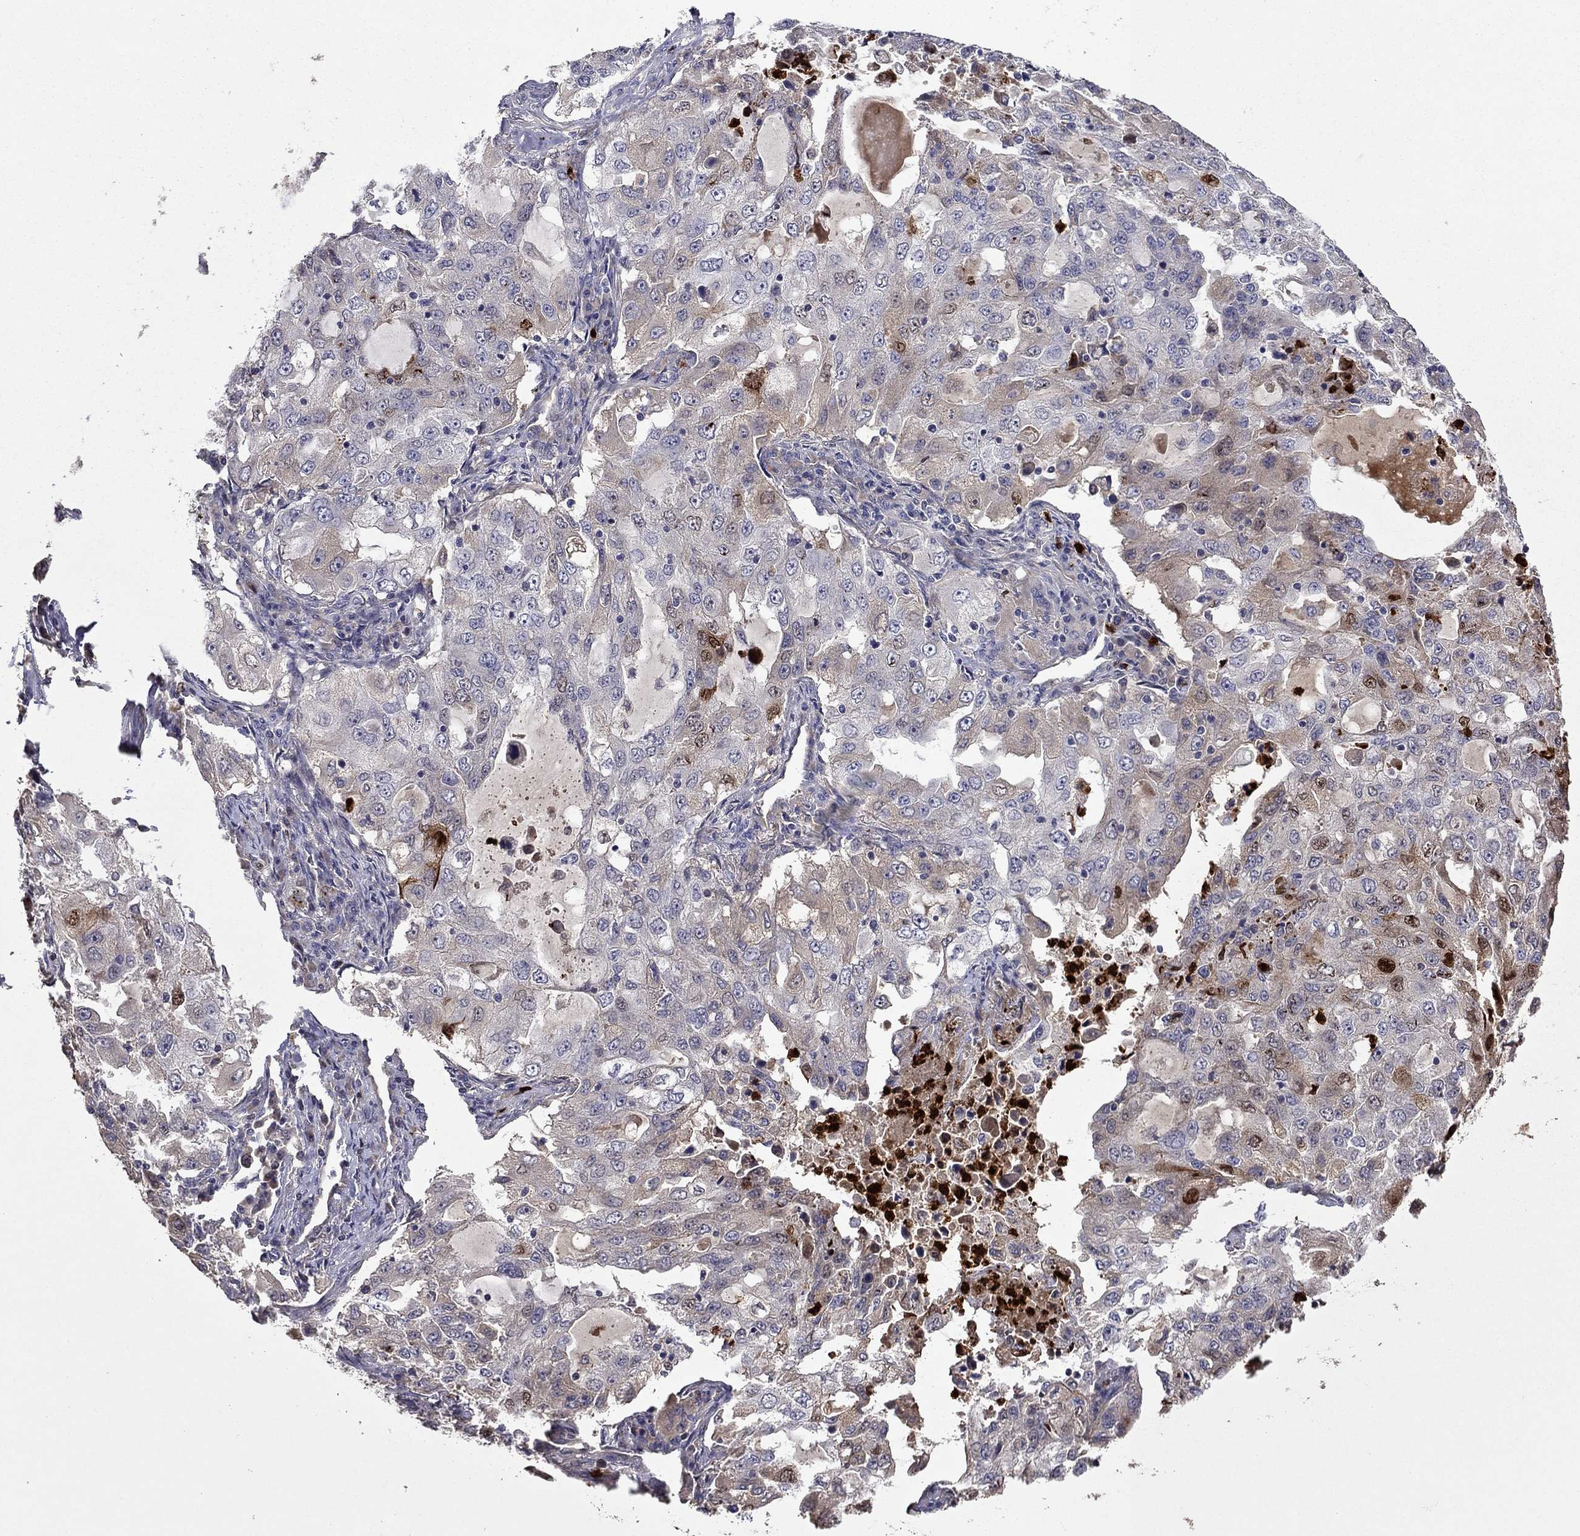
{"staining": {"intensity": "weak", "quantity": "<25%", "location": "cytoplasmic/membranous"}, "tissue": "lung cancer", "cell_type": "Tumor cells", "image_type": "cancer", "snomed": [{"axis": "morphology", "description": "Adenocarcinoma, NOS"}, {"axis": "topography", "description": "Lung"}], "caption": "A histopathology image of human adenocarcinoma (lung) is negative for staining in tumor cells. The staining was performed using DAB (3,3'-diaminobenzidine) to visualize the protein expression in brown, while the nuclei were stained in blue with hematoxylin (Magnification: 20x).", "gene": "SATB1", "patient": {"sex": "female", "age": 61}}